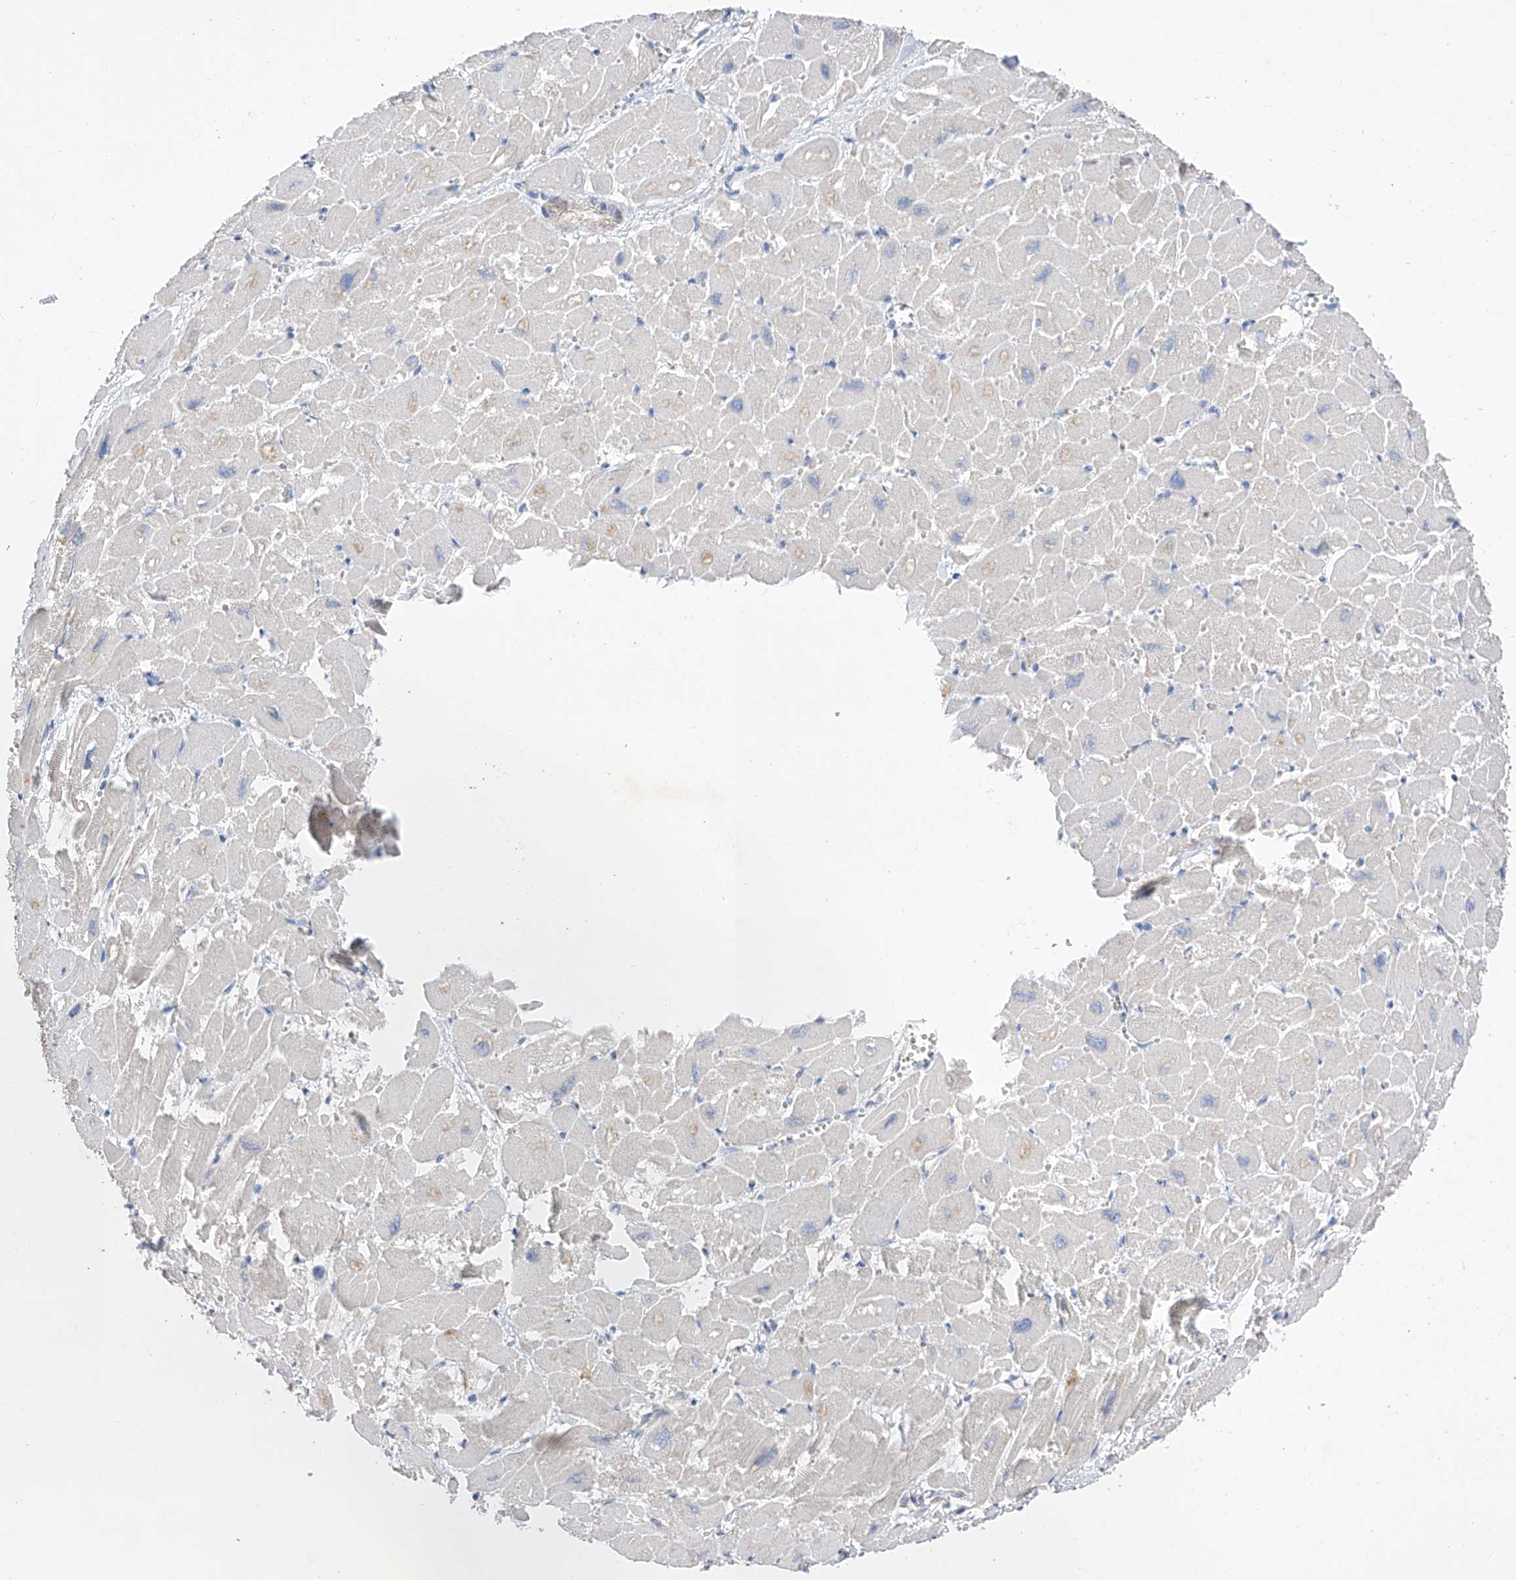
{"staining": {"intensity": "moderate", "quantity": "<25%", "location": "cytoplasmic/membranous"}, "tissue": "heart muscle", "cell_type": "Cardiomyocytes", "image_type": "normal", "snomed": [{"axis": "morphology", "description": "Normal tissue, NOS"}, {"axis": "topography", "description": "Heart"}], "caption": "High-power microscopy captured an IHC histopathology image of benign heart muscle, revealing moderate cytoplasmic/membranous expression in about <25% of cardiomyocytes. Nuclei are stained in blue.", "gene": "NFATC4", "patient": {"sex": "male", "age": 54}}